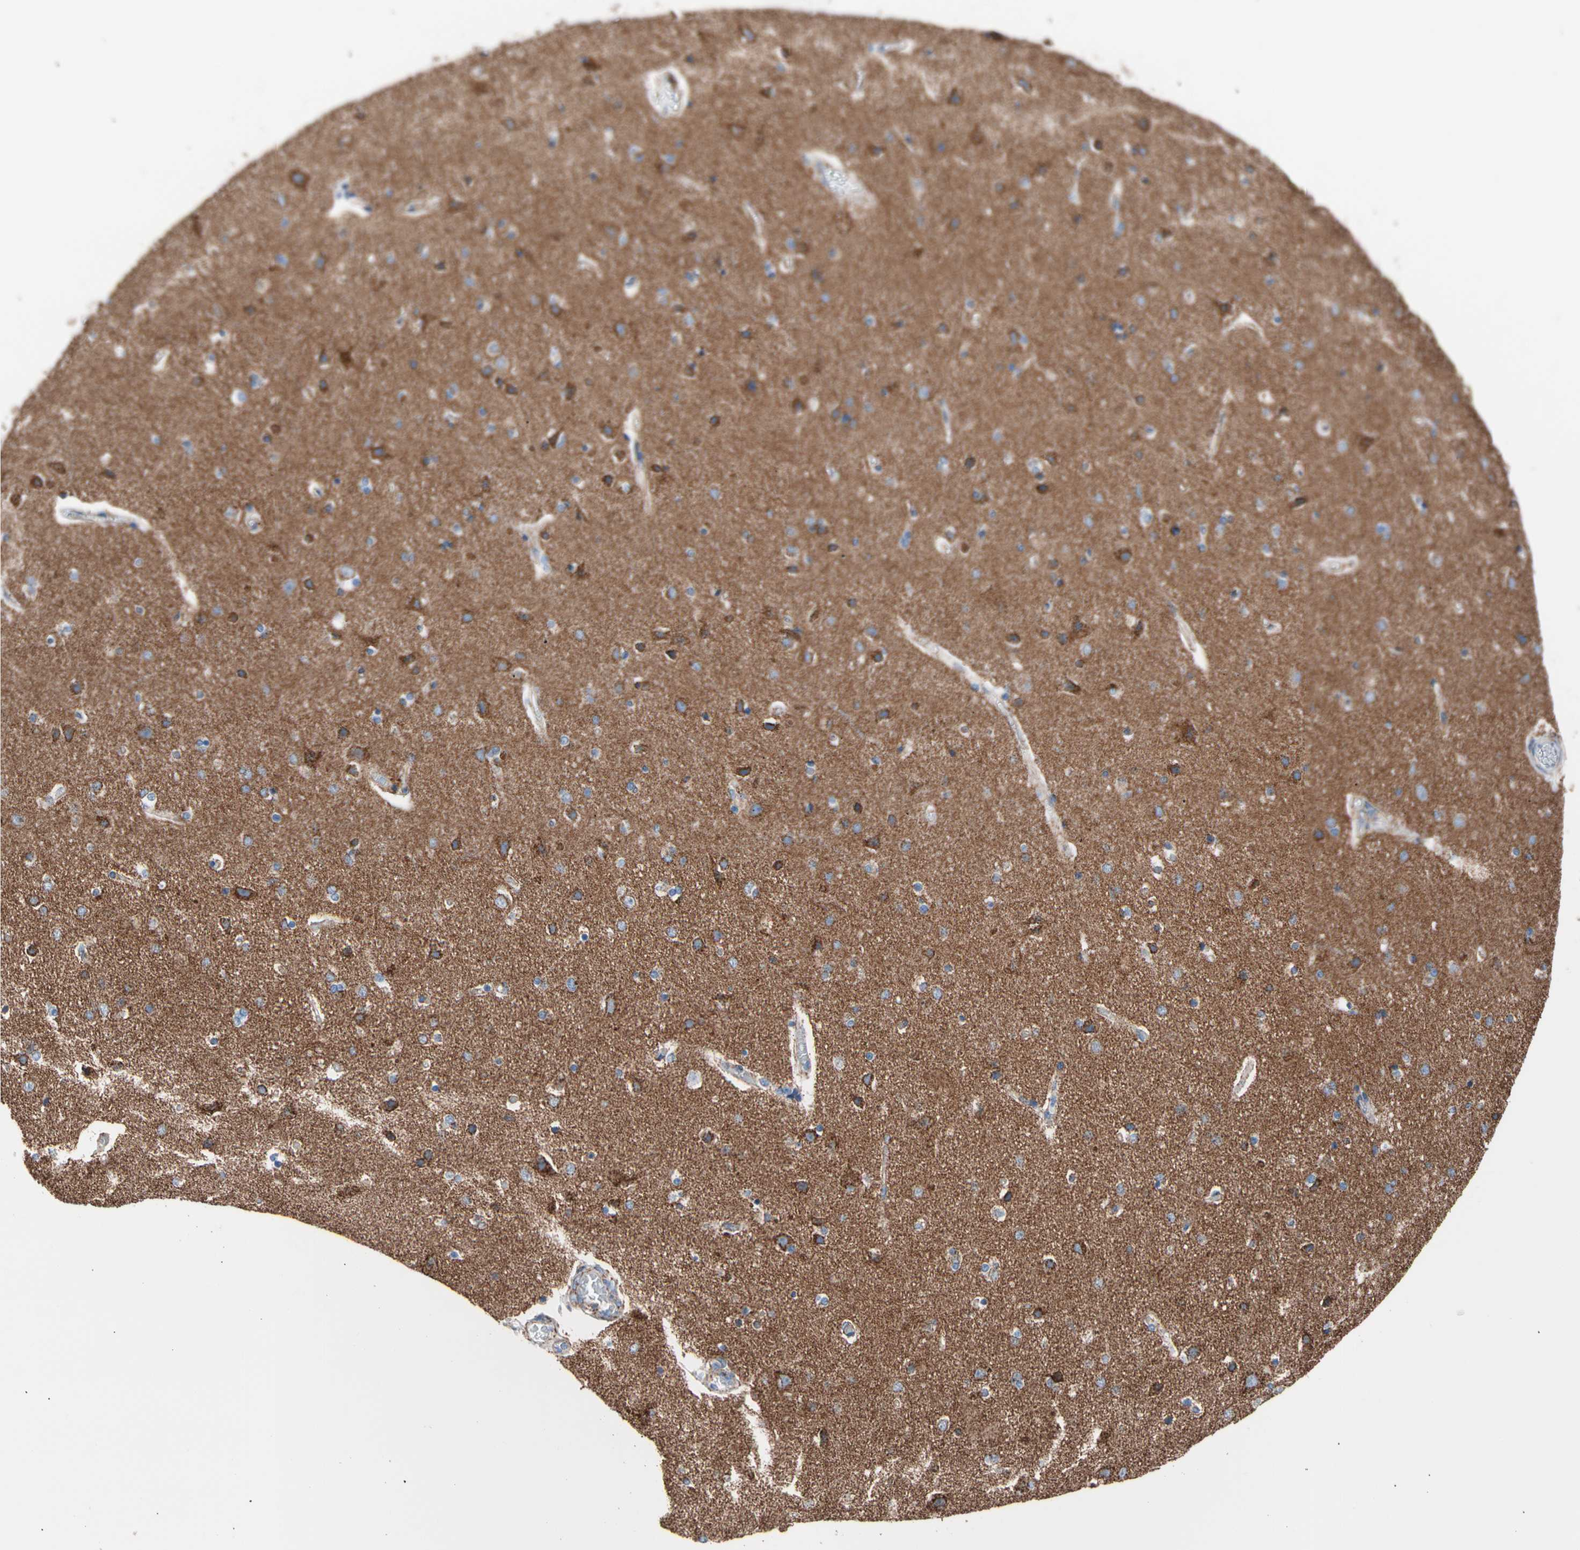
{"staining": {"intensity": "negative", "quantity": "none", "location": "none"}, "tissue": "cerebral cortex", "cell_type": "Endothelial cells", "image_type": "normal", "snomed": [{"axis": "morphology", "description": "Normal tissue, NOS"}, {"axis": "topography", "description": "Cerebral cortex"}], "caption": "Endothelial cells show no significant staining in benign cerebral cortex. (DAB (3,3'-diaminobenzidine) immunohistochemistry visualized using brightfield microscopy, high magnification).", "gene": "HK1", "patient": {"sex": "female", "age": 54}}